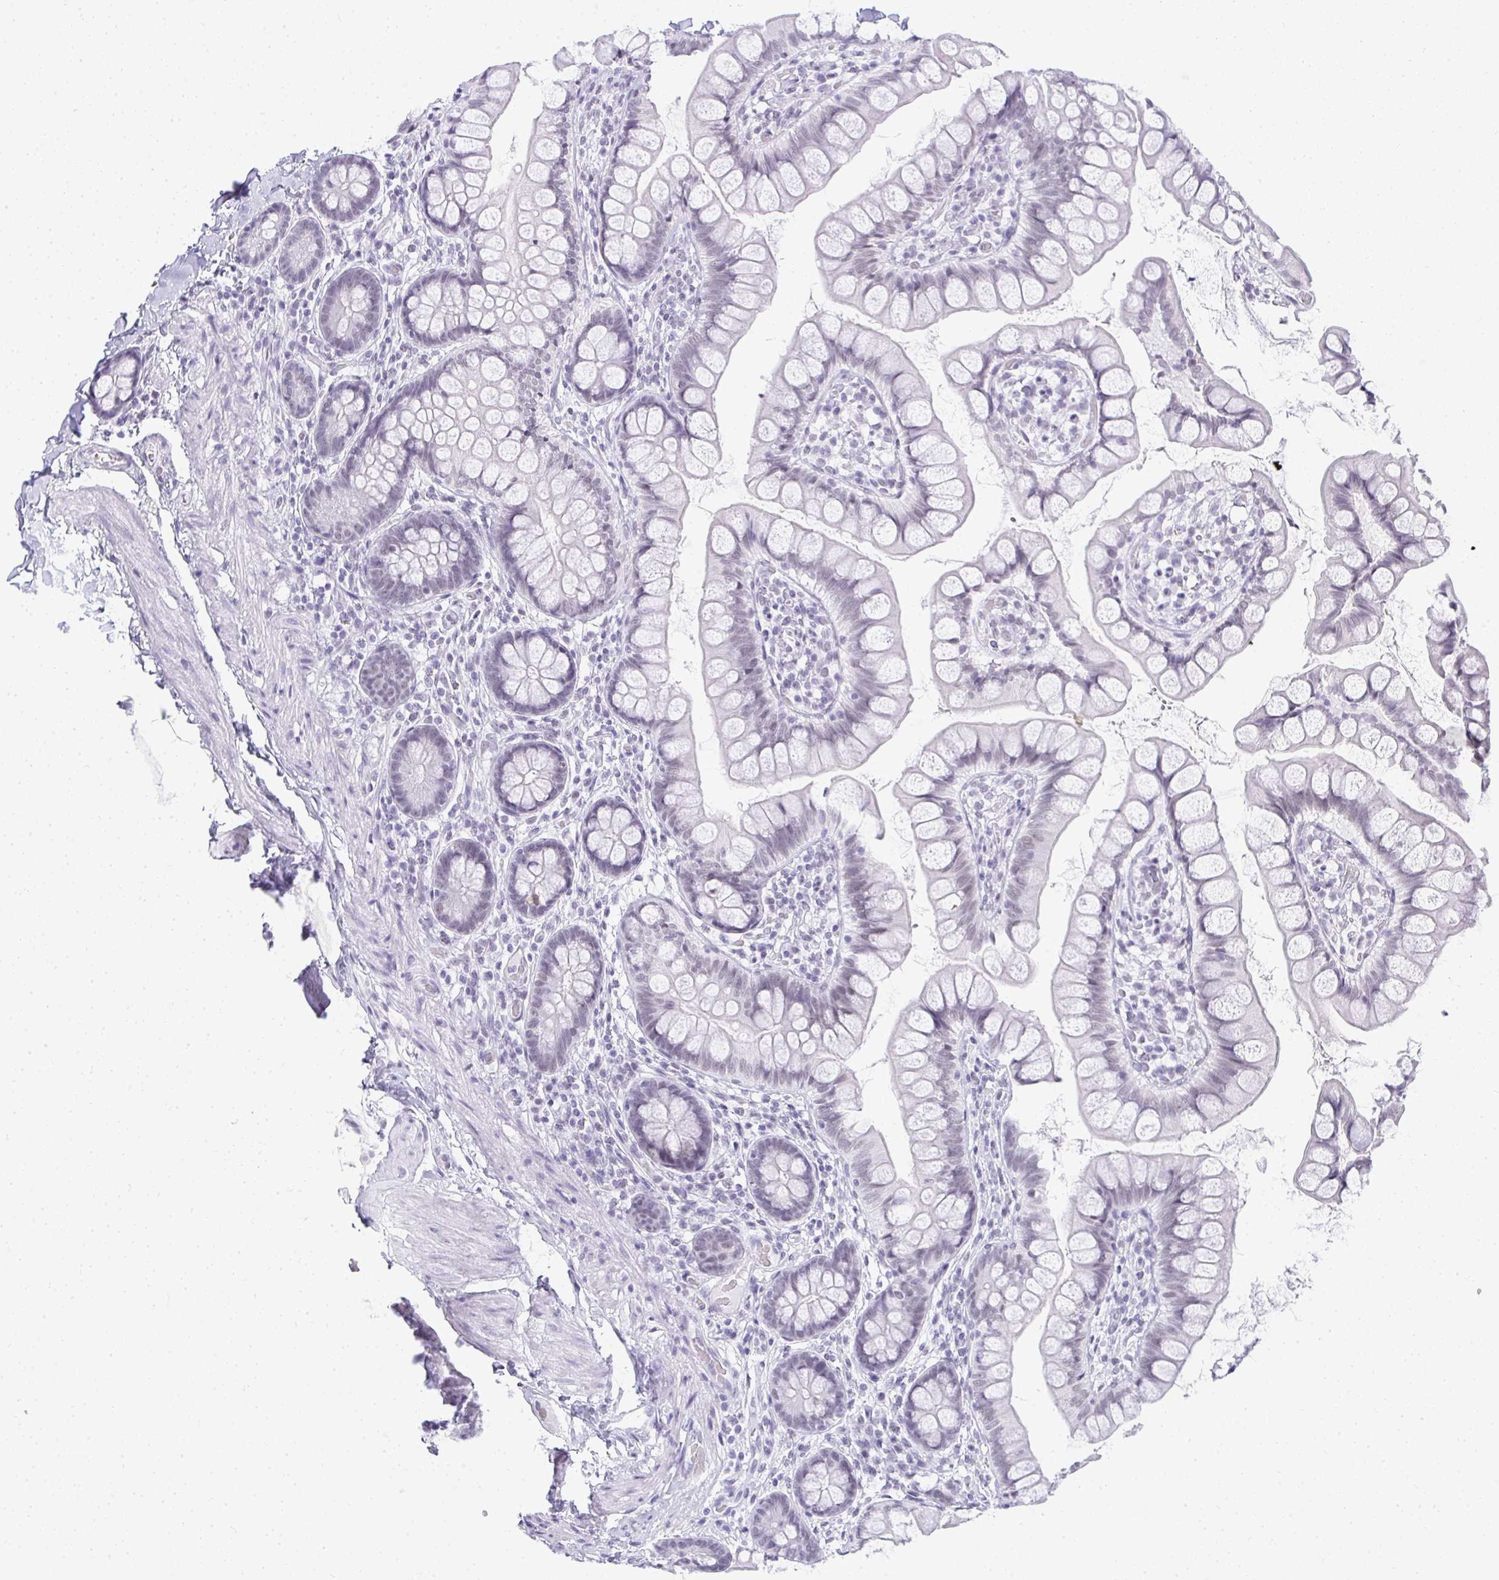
{"staining": {"intensity": "weak", "quantity": "25%-75%", "location": "nuclear"}, "tissue": "small intestine", "cell_type": "Glandular cells", "image_type": "normal", "snomed": [{"axis": "morphology", "description": "Normal tissue, NOS"}, {"axis": "topography", "description": "Small intestine"}], "caption": "The micrograph displays a brown stain indicating the presence of a protein in the nuclear of glandular cells in small intestine. (DAB = brown stain, brightfield microscopy at high magnification).", "gene": "PLA2G1B", "patient": {"sex": "male", "age": 70}}